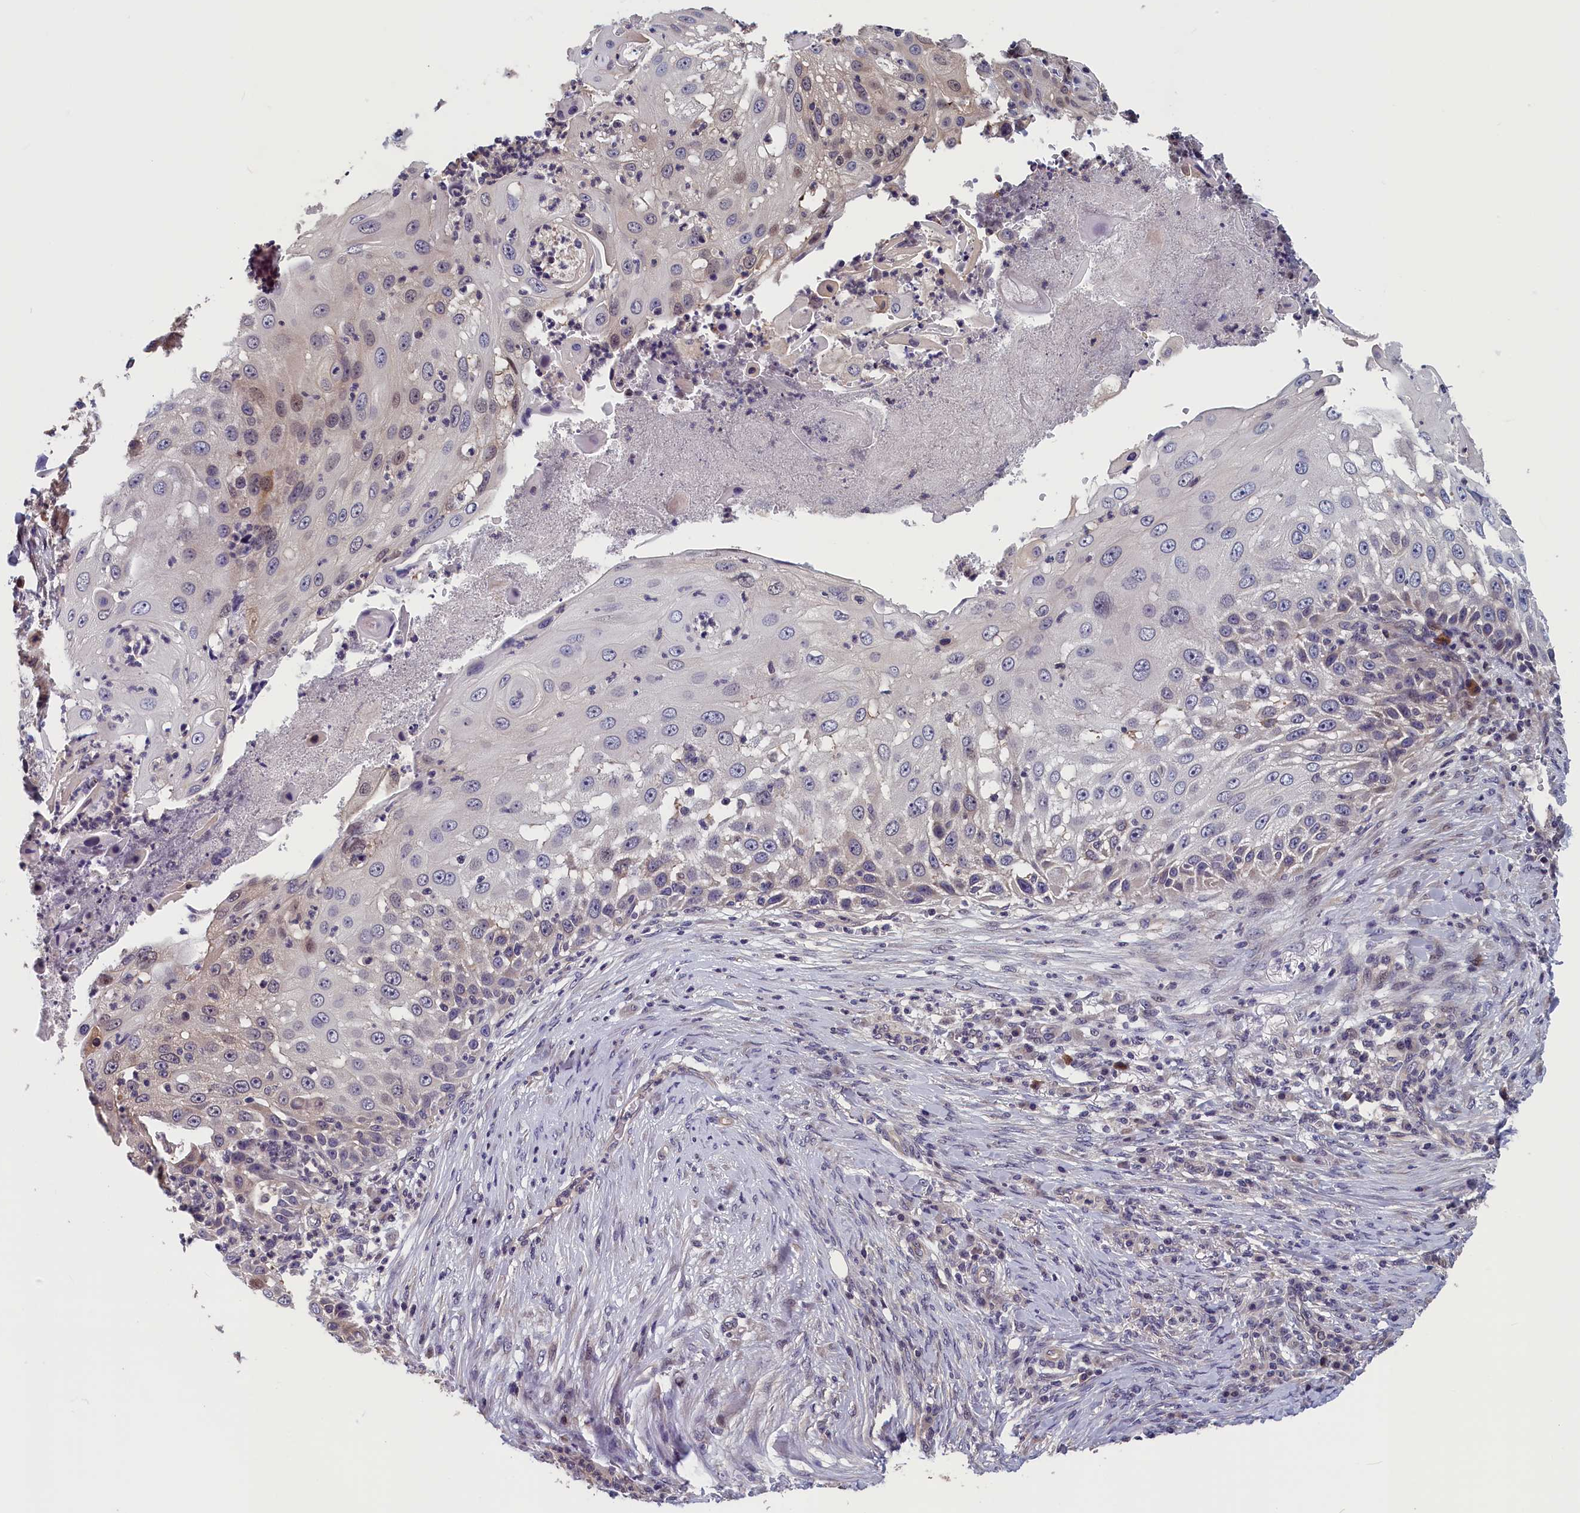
{"staining": {"intensity": "negative", "quantity": "none", "location": "none"}, "tissue": "skin cancer", "cell_type": "Tumor cells", "image_type": "cancer", "snomed": [{"axis": "morphology", "description": "Squamous cell carcinoma, NOS"}, {"axis": "topography", "description": "Skin"}], "caption": "Immunohistochemistry histopathology image of neoplastic tissue: squamous cell carcinoma (skin) stained with DAB demonstrates no significant protein expression in tumor cells.", "gene": "TMEM116", "patient": {"sex": "female", "age": 44}}